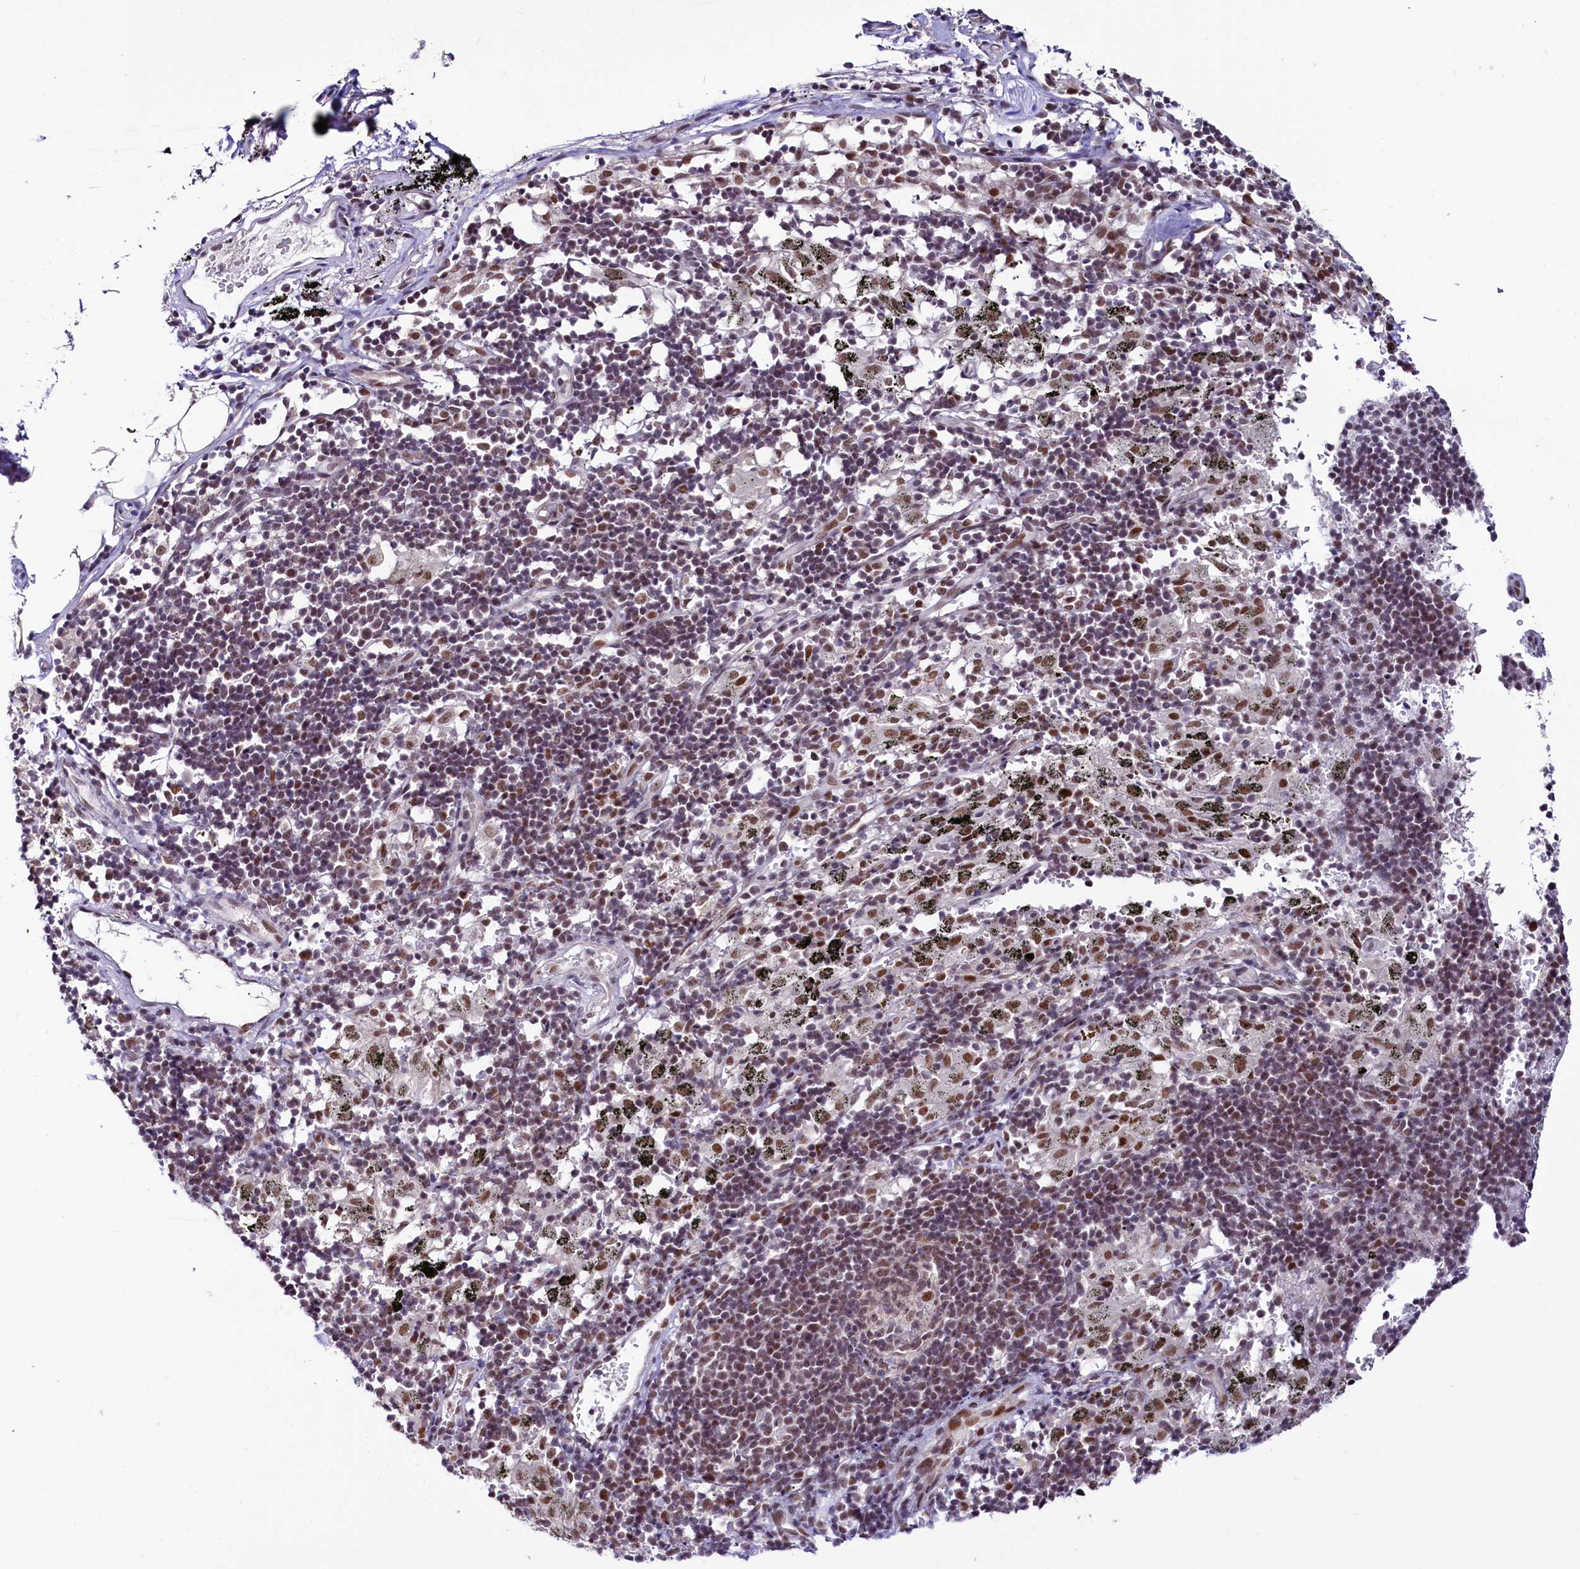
{"staining": {"intensity": "moderate", "quantity": ">75%", "location": "cytoplasmic/membranous,nuclear"}, "tissue": "bronchus", "cell_type": "Respiratory epithelial cells", "image_type": "normal", "snomed": [{"axis": "morphology", "description": "Normal tissue, NOS"}, {"axis": "topography", "description": "Cartilage tissue"}, {"axis": "topography", "description": "Bronchus"}], "caption": "Moderate cytoplasmic/membranous,nuclear protein staining is seen in approximately >75% of respiratory epithelial cells in bronchus.", "gene": "SCAF11", "patient": {"sex": "female", "age": 73}}